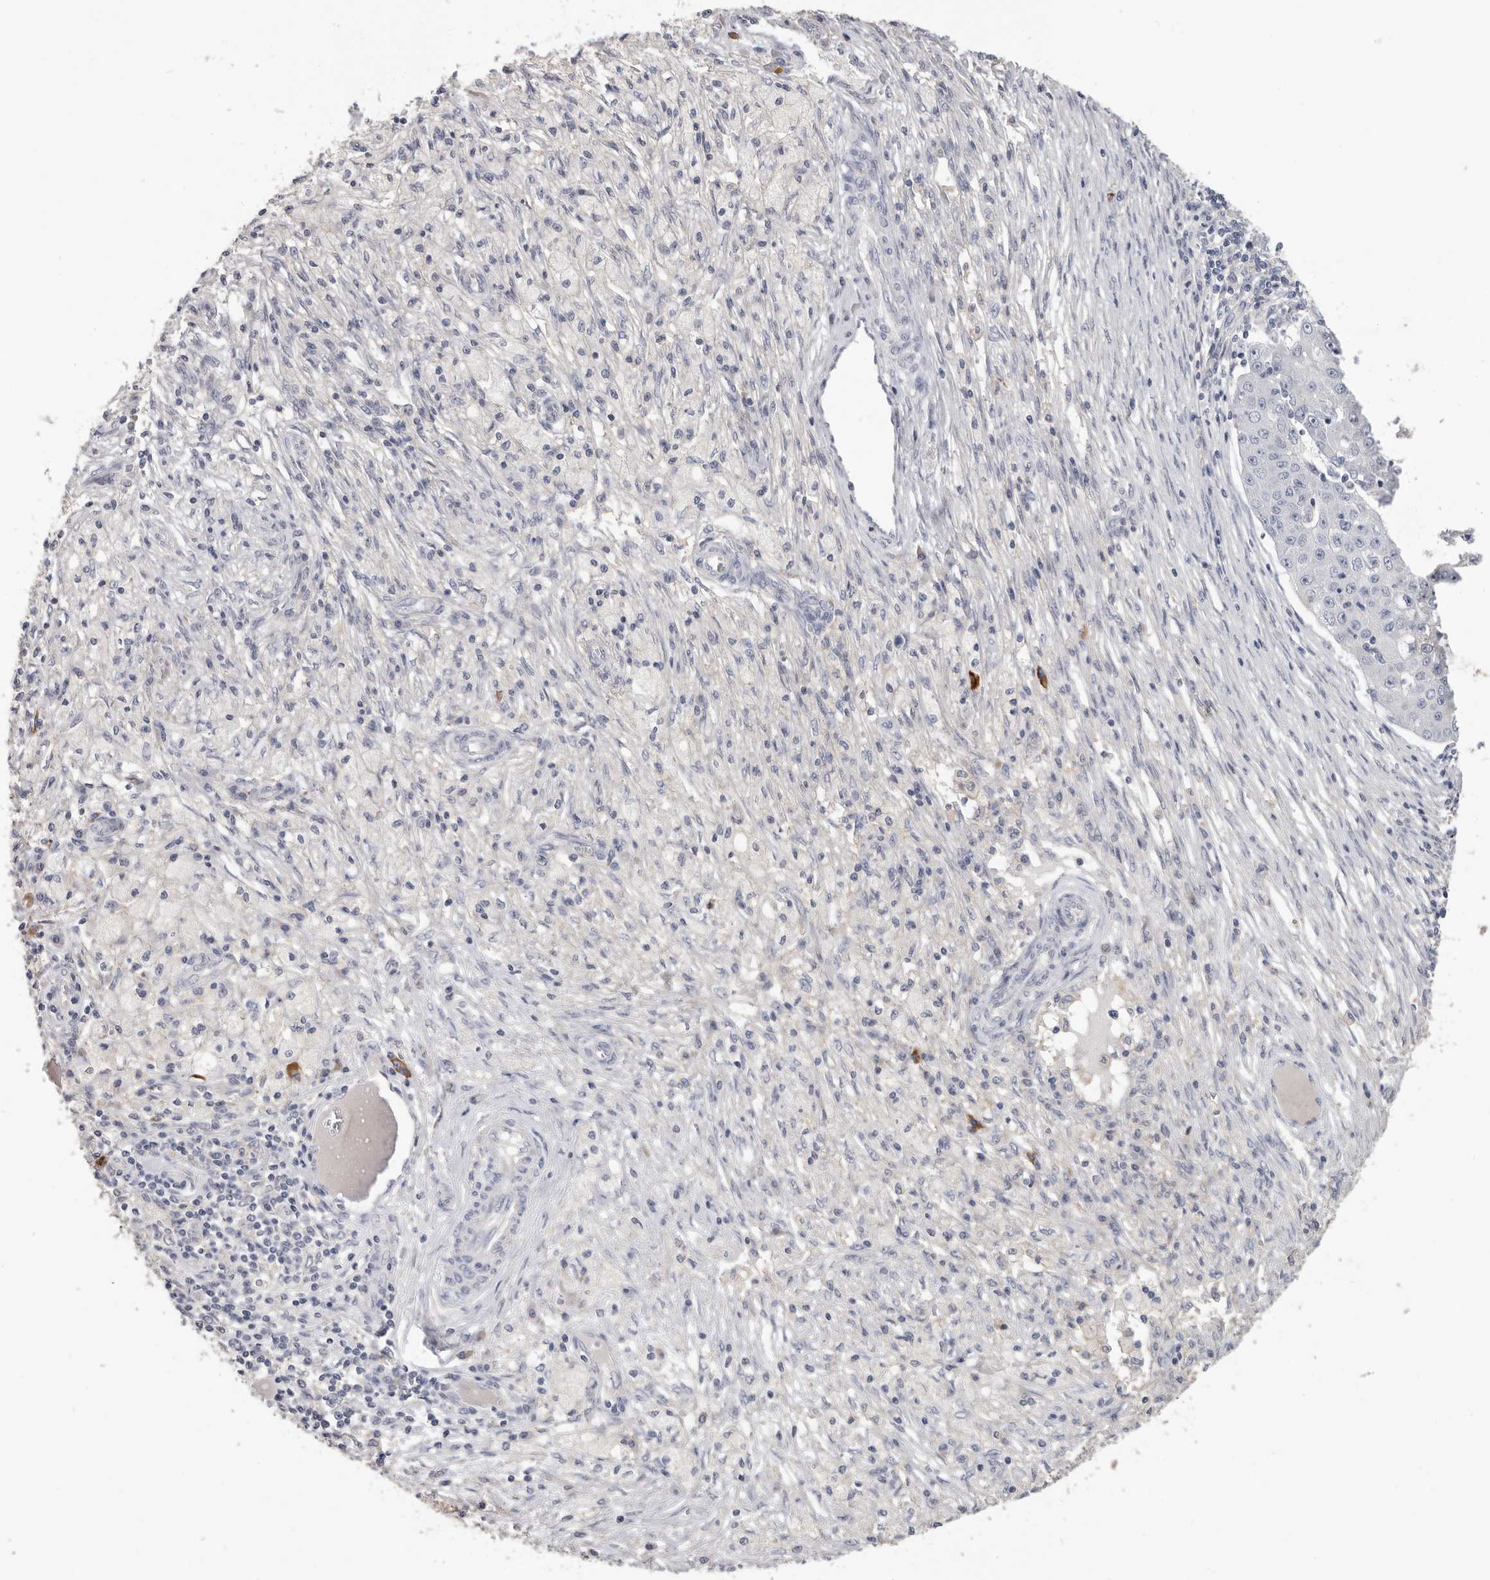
{"staining": {"intensity": "negative", "quantity": "none", "location": "none"}, "tissue": "ovarian cancer", "cell_type": "Tumor cells", "image_type": "cancer", "snomed": [{"axis": "morphology", "description": "Carcinoma, endometroid"}, {"axis": "topography", "description": "Ovary"}], "caption": "Tumor cells show no significant protein expression in ovarian cancer (endometroid carcinoma). Nuclei are stained in blue.", "gene": "WDTC1", "patient": {"sex": "female", "age": 42}}